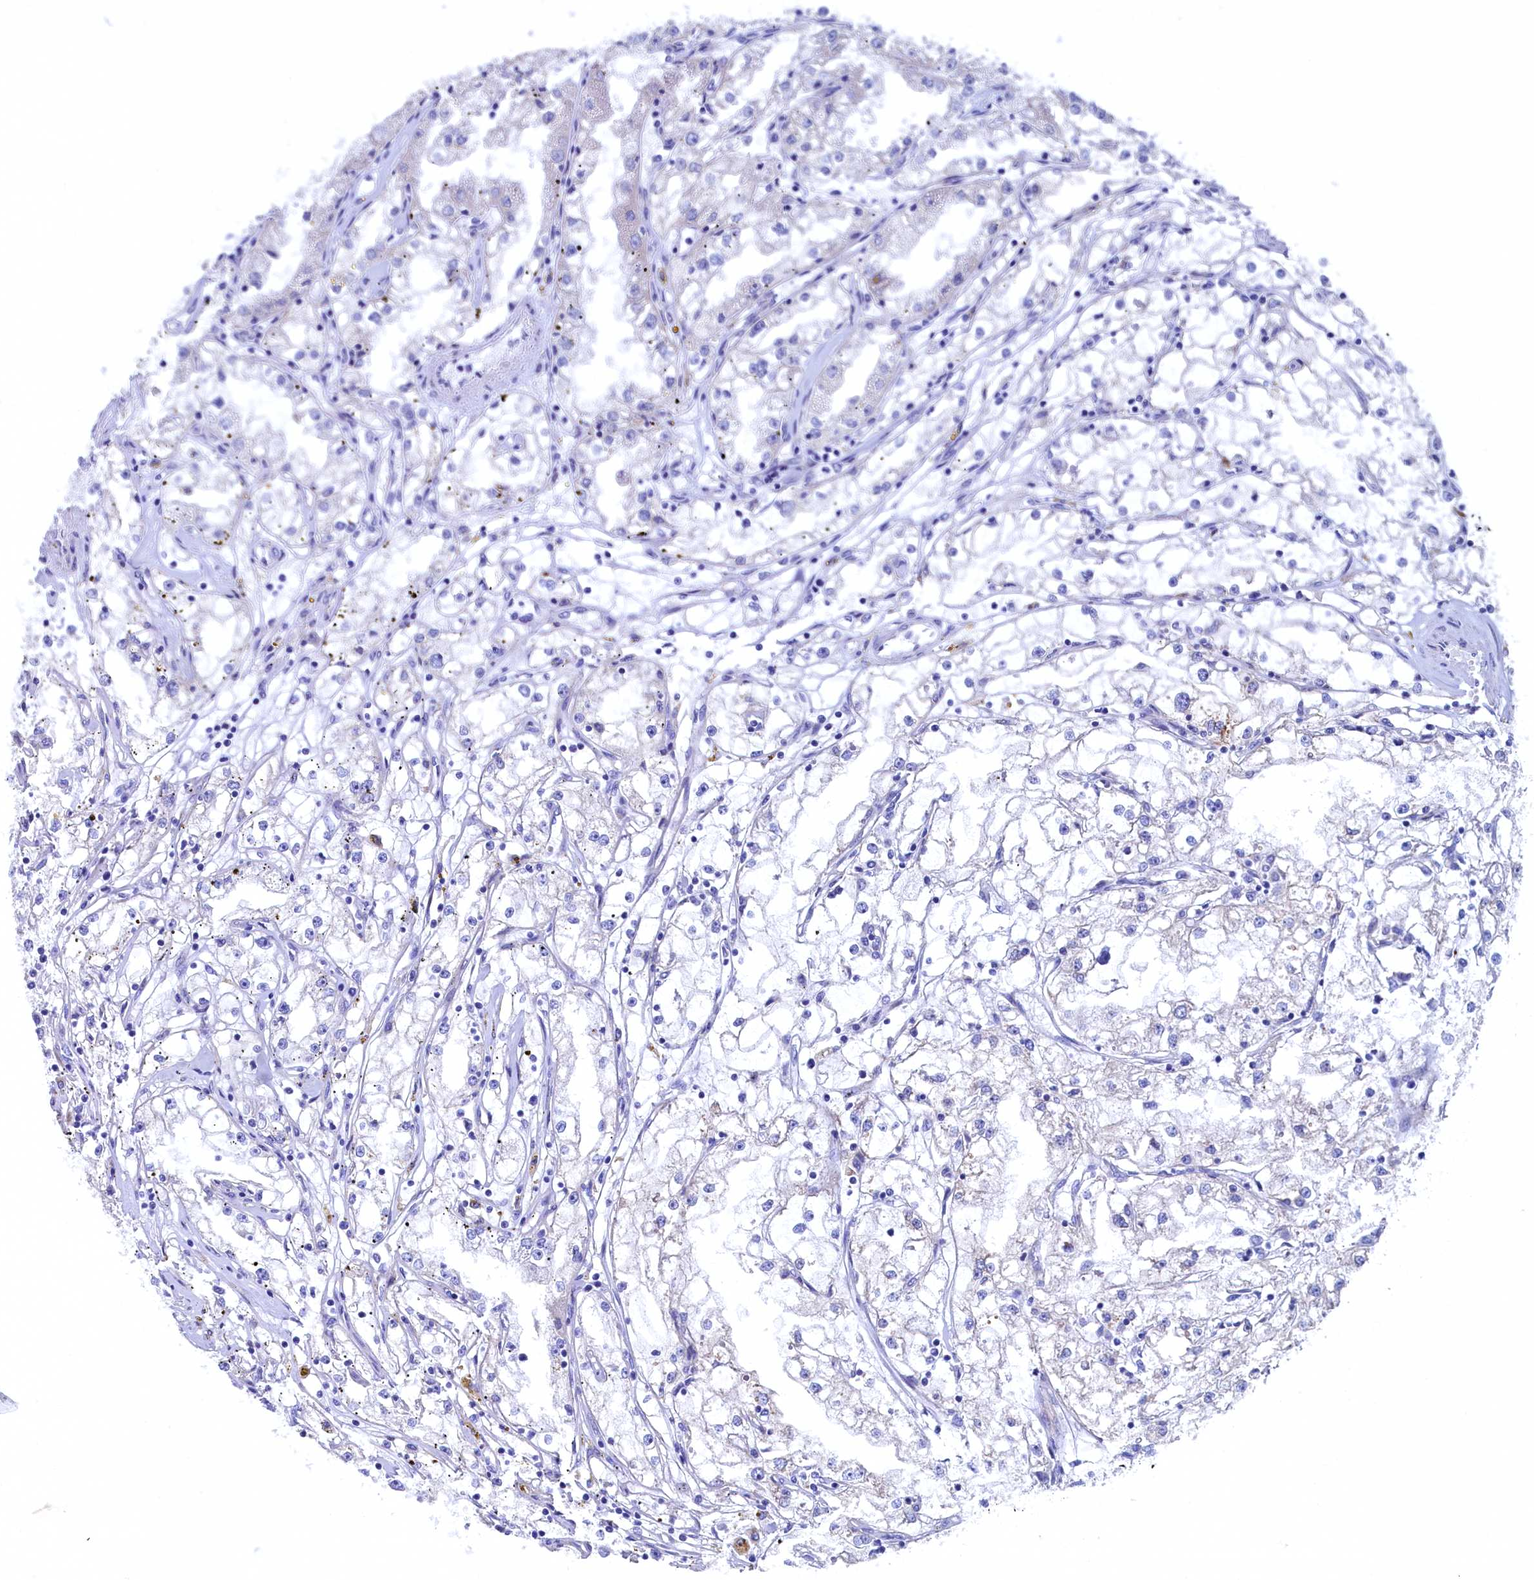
{"staining": {"intensity": "negative", "quantity": "none", "location": "none"}, "tissue": "renal cancer", "cell_type": "Tumor cells", "image_type": "cancer", "snomed": [{"axis": "morphology", "description": "Adenocarcinoma, NOS"}, {"axis": "topography", "description": "Kidney"}], "caption": "This is an immunohistochemistry histopathology image of renal adenocarcinoma. There is no expression in tumor cells.", "gene": "CBLIF", "patient": {"sex": "male", "age": 56}}